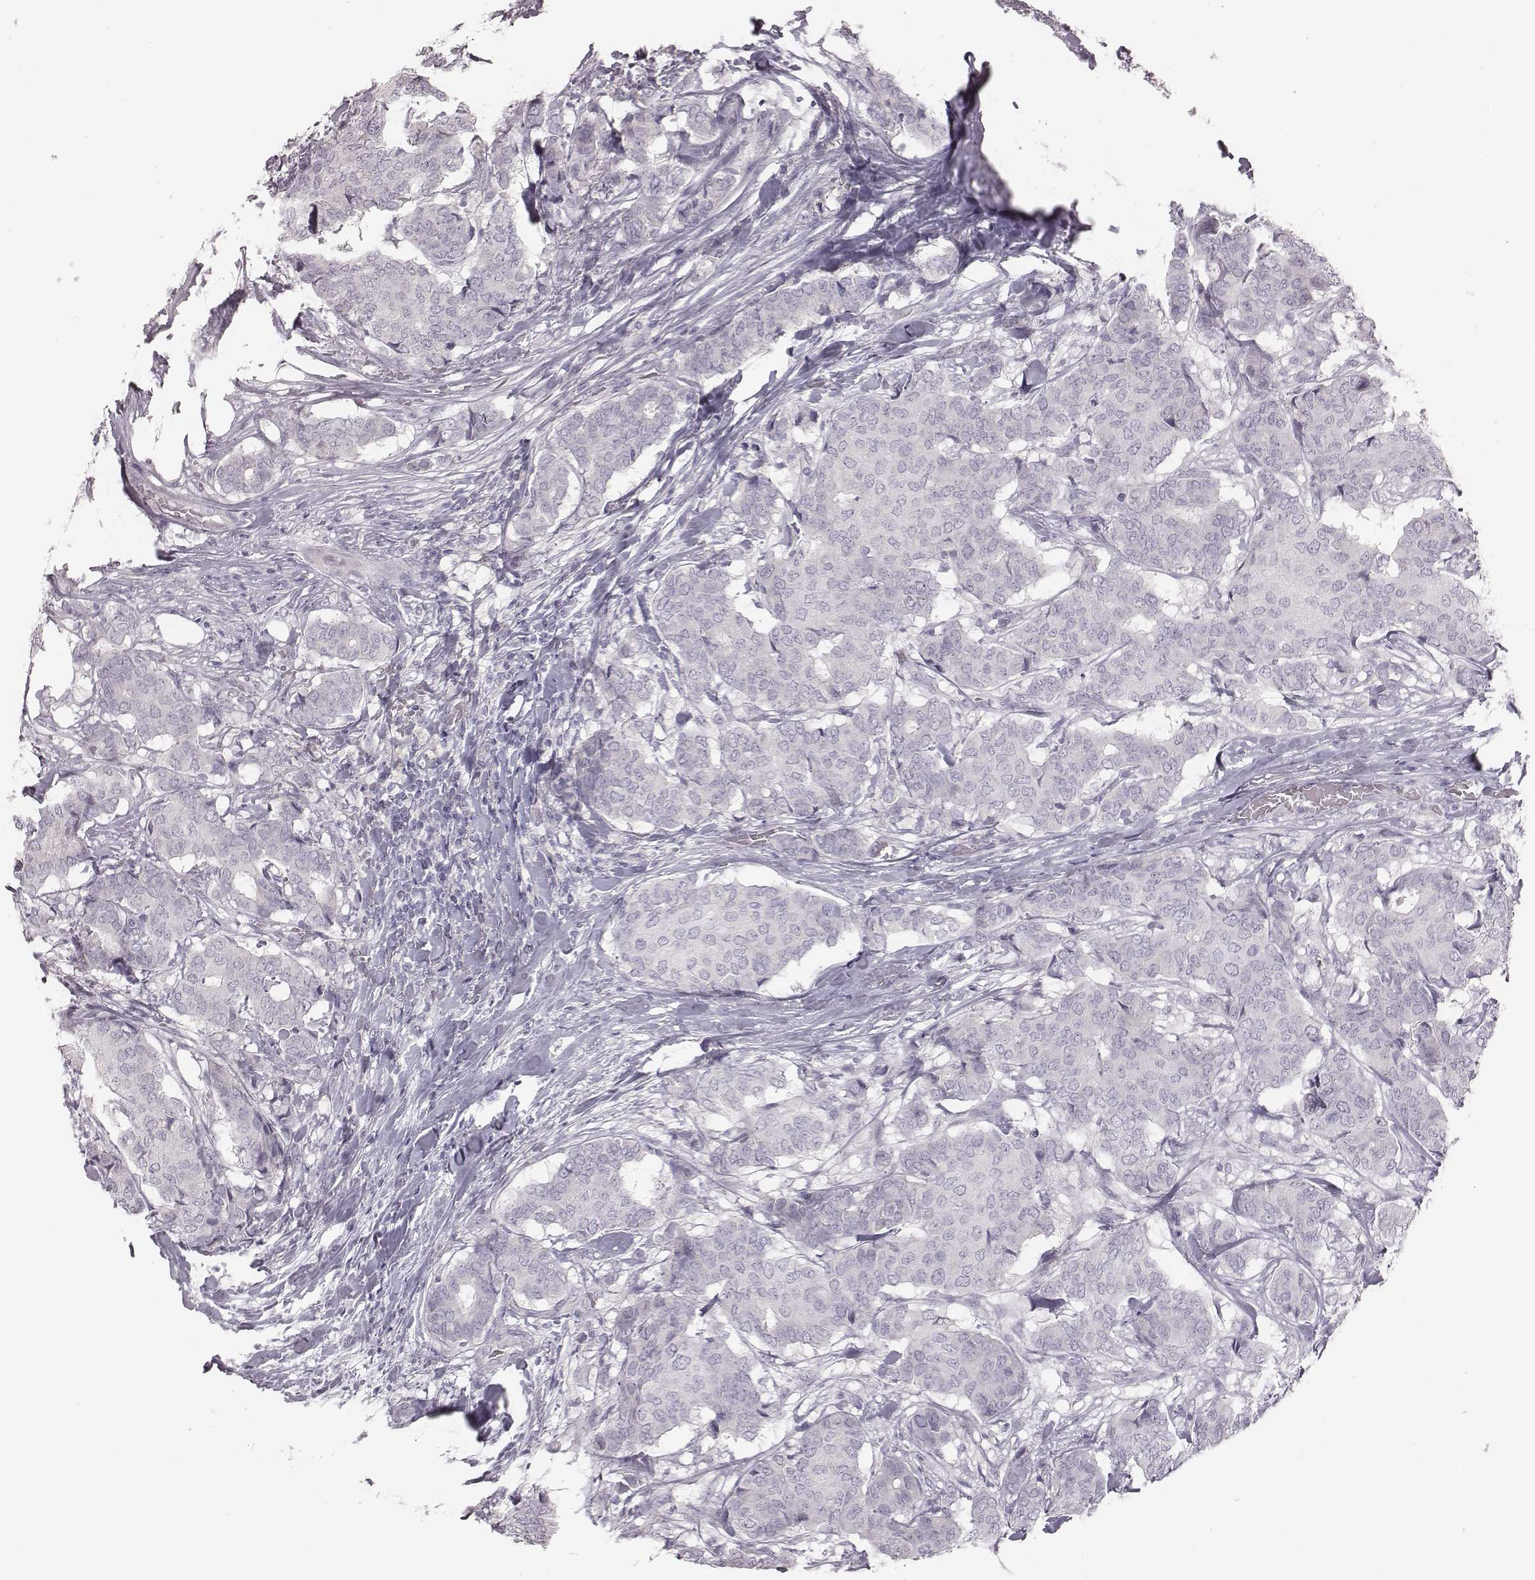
{"staining": {"intensity": "negative", "quantity": "none", "location": "none"}, "tissue": "breast cancer", "cell_type": "Tumor cells", "image_type": "cancer", "snomed": [{"axis": "morphology", "description": "Duct carcinoma"}, {"axis": "topography", "description": "Breast"}], "caption": "This image is of breast invasive ductal carcinoma stained with immunohistochemistry (IHC) to label a protein in brown with the nuclei are counter-stained blue. There is no positivity in tumor cells. Brightfield microscopy of IHC stained with DAB (brown) and hematoxylin (blue), captured at high magnification.", "gene": "C6orf58", "patient": {"sex": "female", "age": 75}}